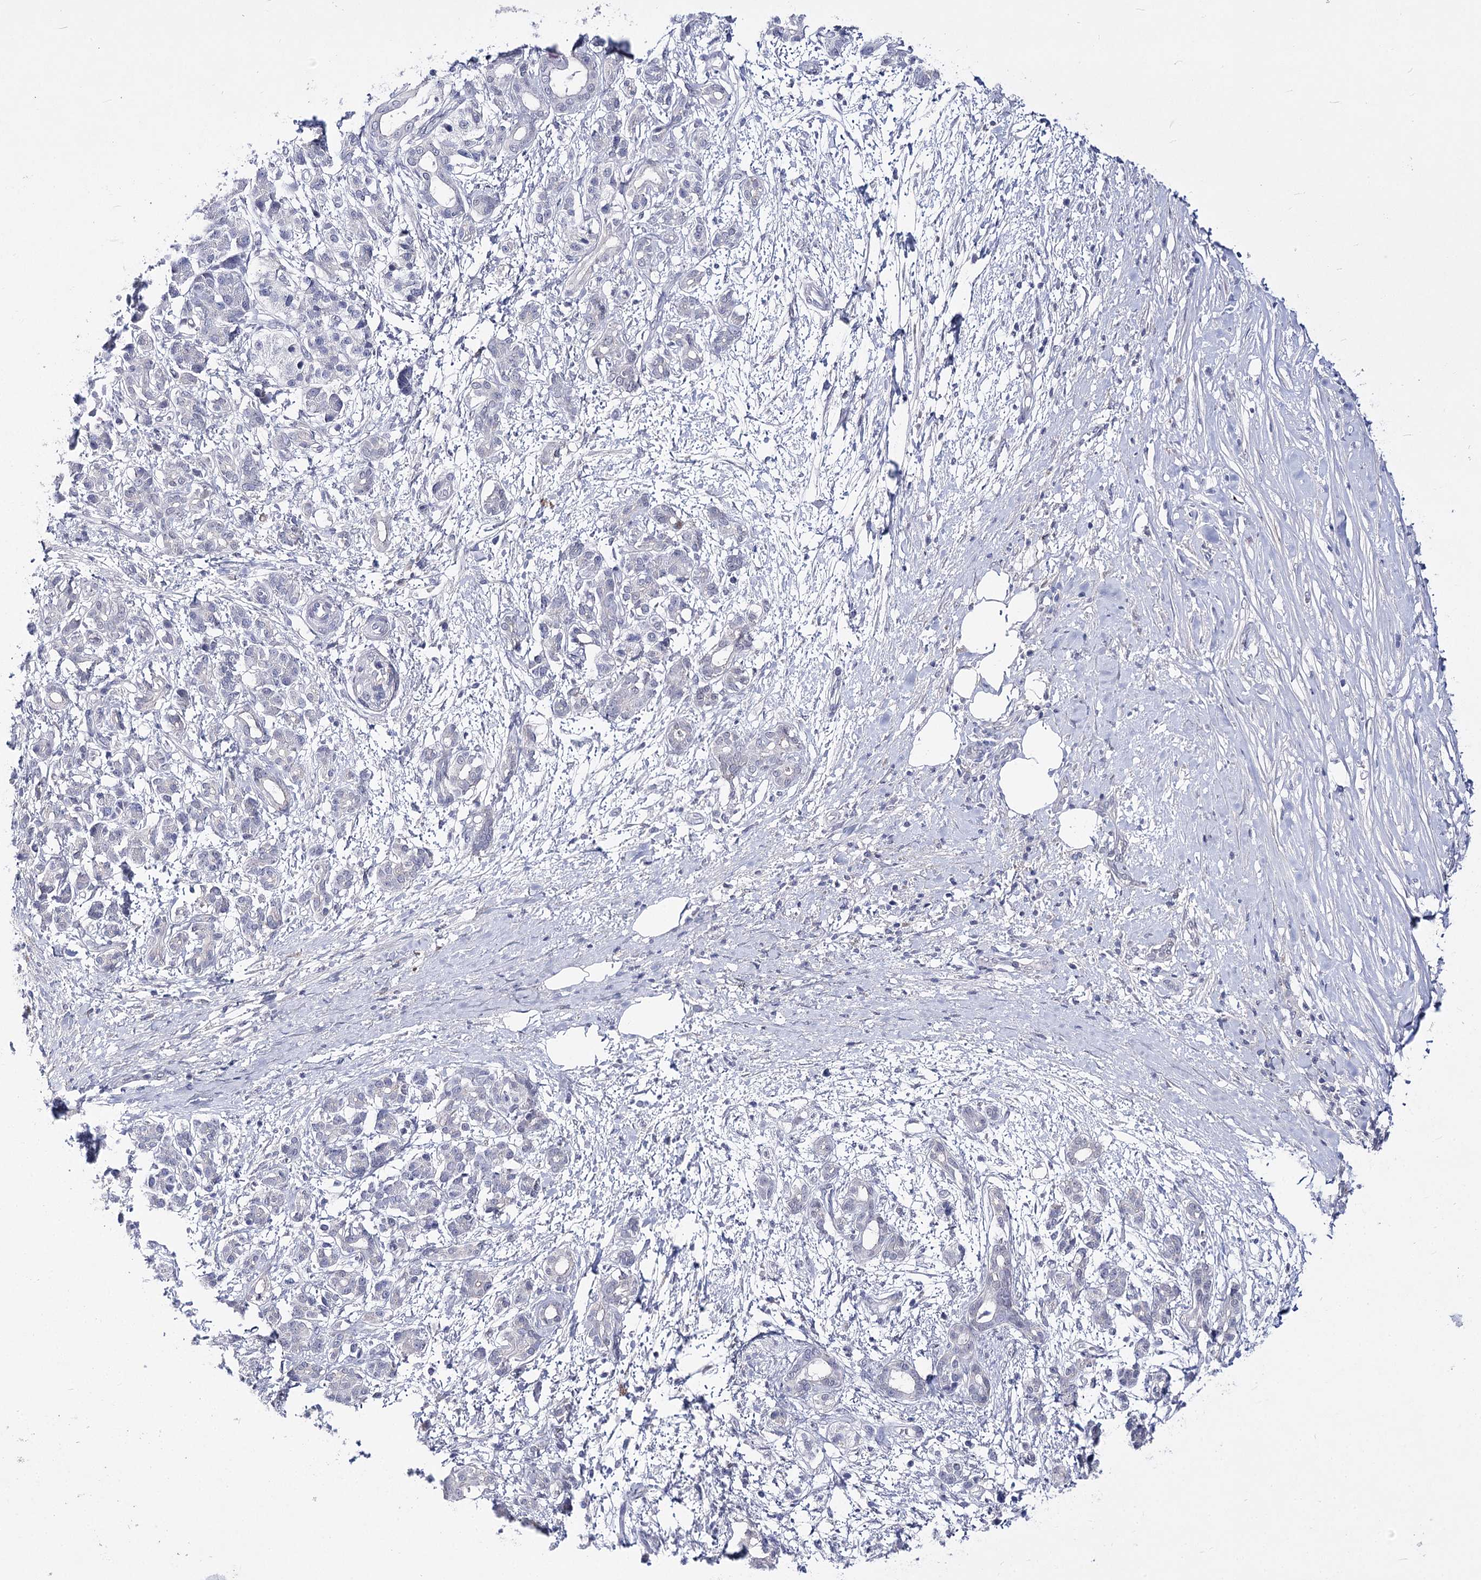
{"staining": {"intensity": "negative", "quantity": "none", "location": "none"}, "tissue": "pancreatic cancer", "cell_type": "Tumor cells", "image_type": "cancer", "snomed": [{"axis": "morphology", "description": "Adenocarcinoma, NOS"}, {"axis": "topography", "description": "Pancreas"}], "caption": "The image shows no staining of tumor cells in pancreatic adenocarcinoma.", "gene": "ATP10B", "patient": {"sex": "female", "age": 55}}